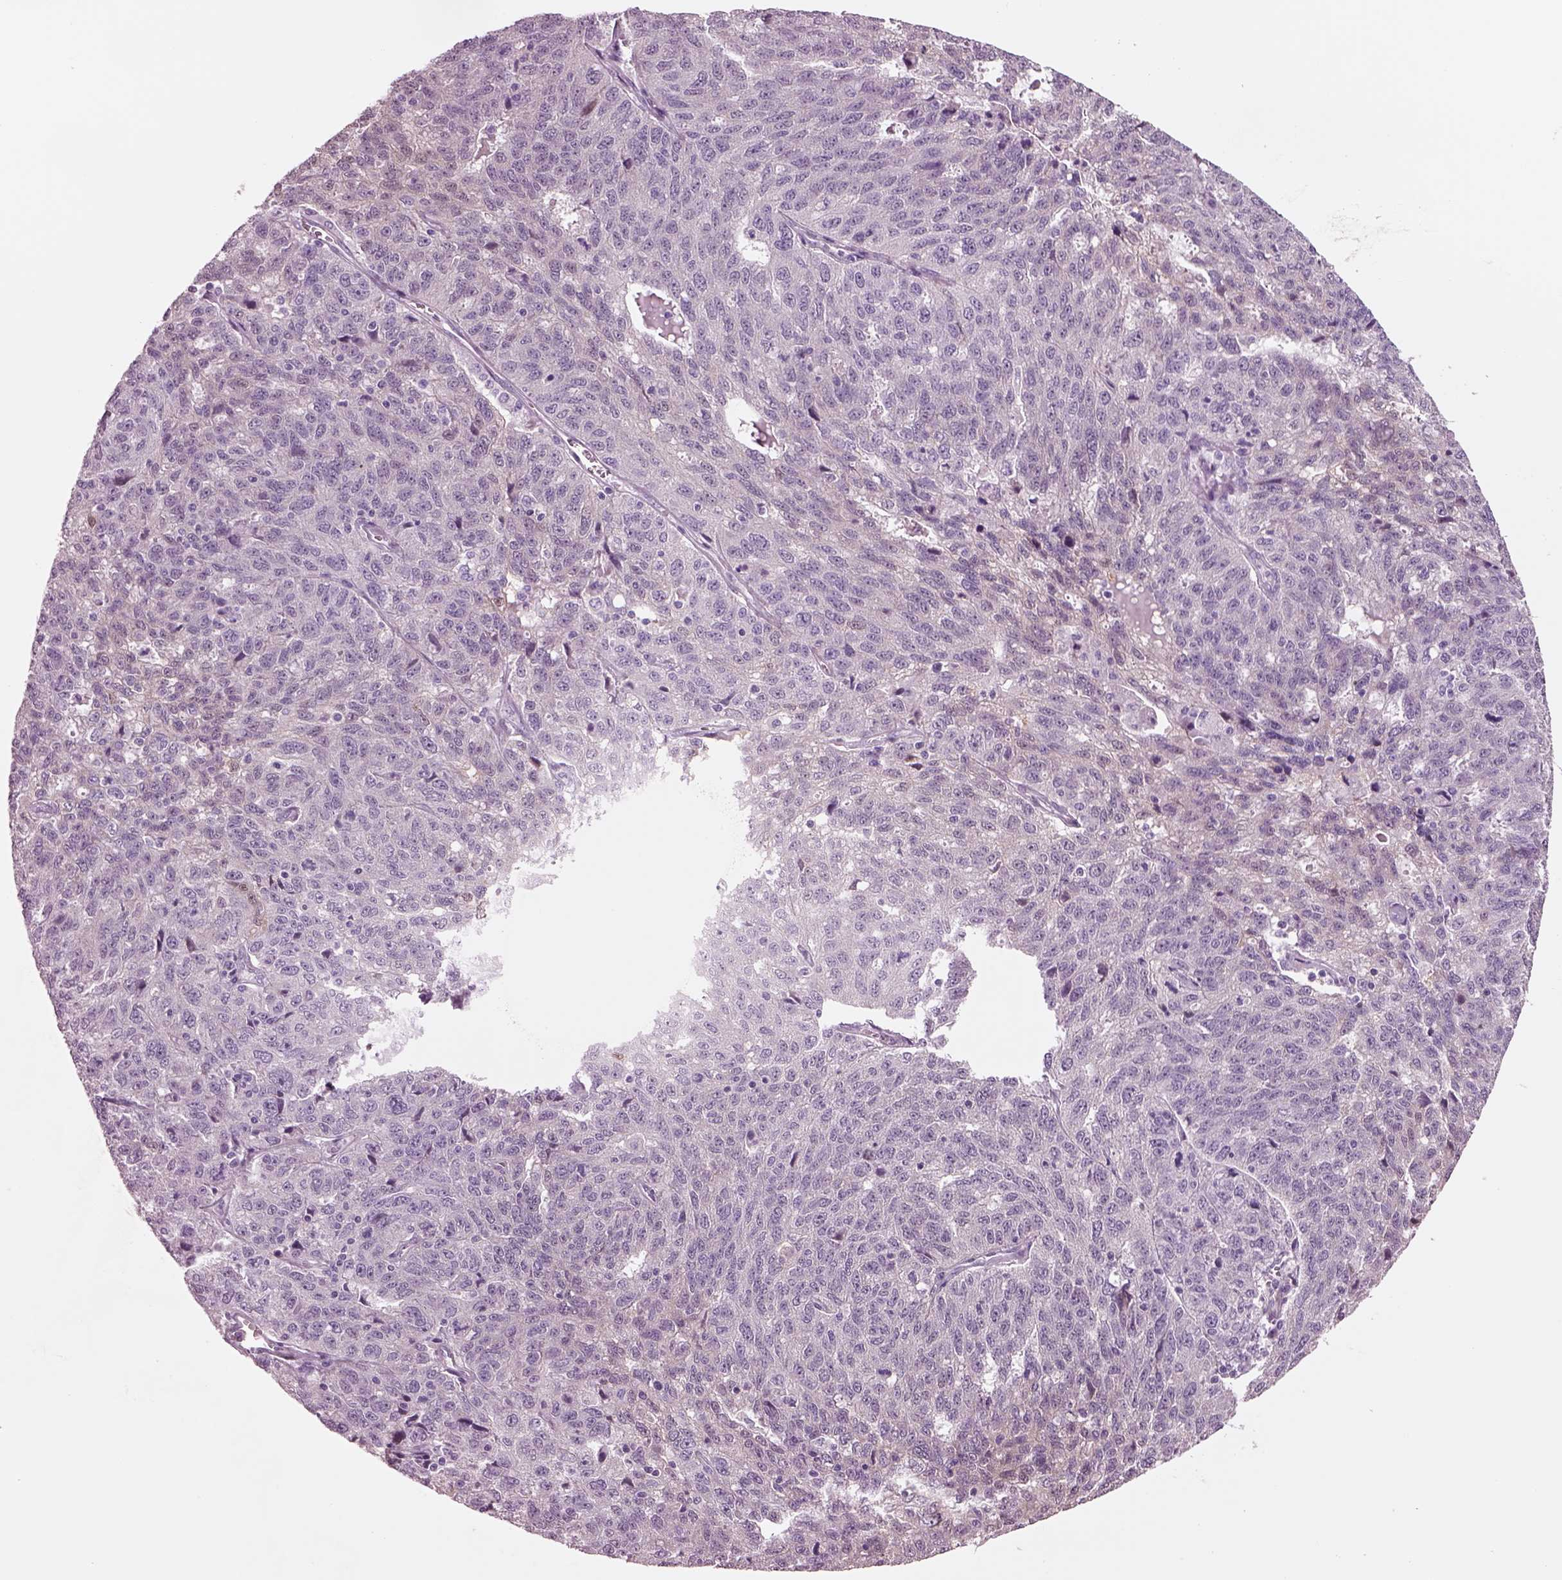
{"staining": {"intensity": "negative", "quantity": "none", "location": "none"}, "tissue": "ovarian cancer", "cell_type": "Tumor cells", "image_type": "cancer", "snomed": [{"axis": "morphology", "description": "Cystadenocarcinoma, serous, NOS"}, {"axis": "topography", "description": "Ovary"}], "caption": "IHC of ovarian serous cystadenocarcinoma exhibits no positivity in tumor cells. (DAB (3,3'-diaminobenzidine) immunohistochemistry (IHC) visualized using brightfield microscopy, high magnification).", "gene": "SCML2", "patient": {"sex": "female", "age": 71}}